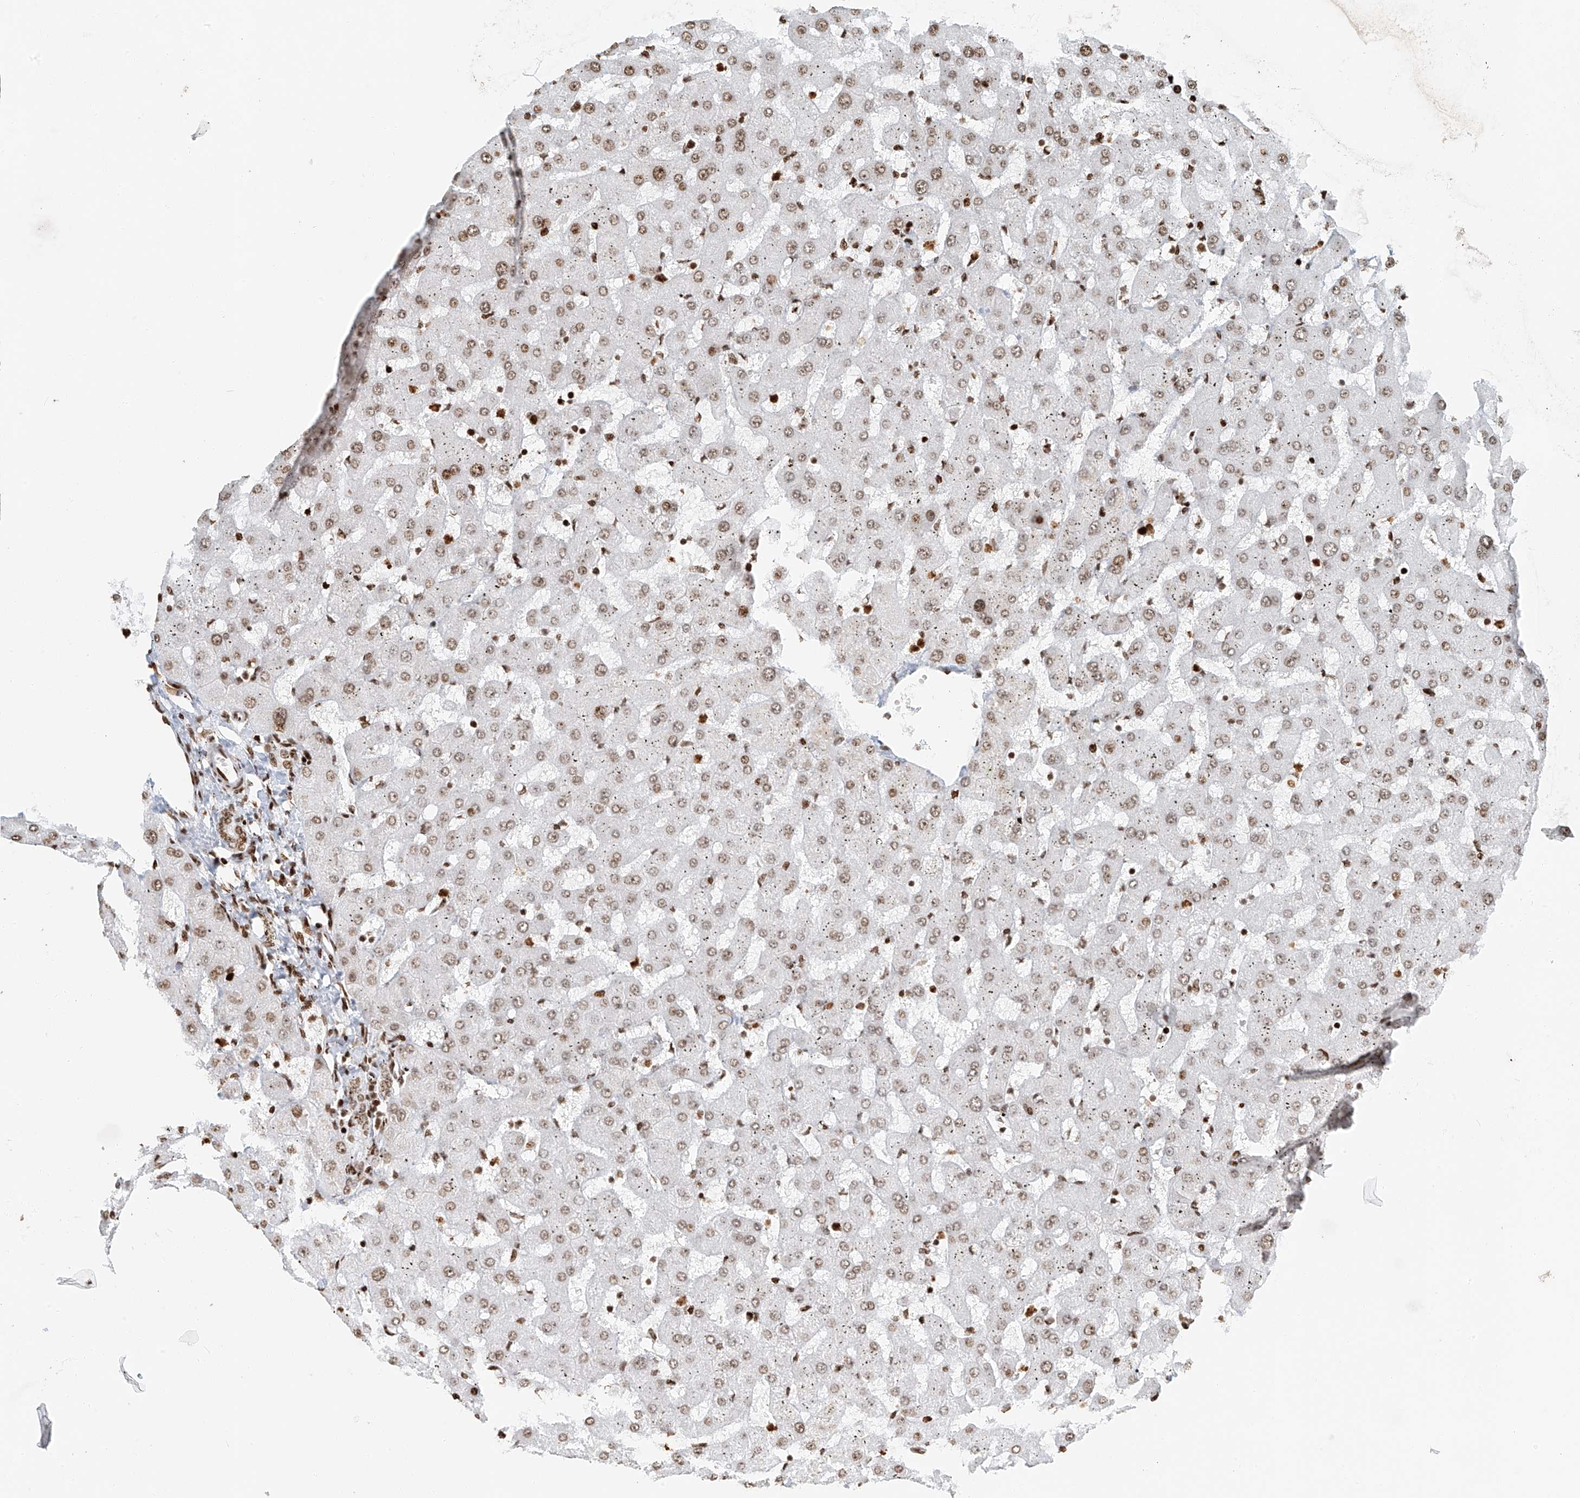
{"staining": {"intensity": "moderate", "quantity": ">75%", "location": "nuclear"}, "tissue": "liver", "cell_type": "Cholangiocytes", "image_type": "normal", "snomed": [{"axis": "morphology", "description": "Normal tissue, NOS"}, {"axis": "topography", "description": "Liver"}], "caption": "Immunohistochemistry staining of normal liver, which displays medium levels of moderate nuclear expression in about >75% of cholangiocytes indicating moderate nuclear protein expression. The staining was performed using DAB (3,3'-diaminobenzidine) (brown) for protein detection and nuclei were counterstained in hematoxylin (blue).", "gene": "C17orf58", "patient": {"sex": "female", "age": 63}}